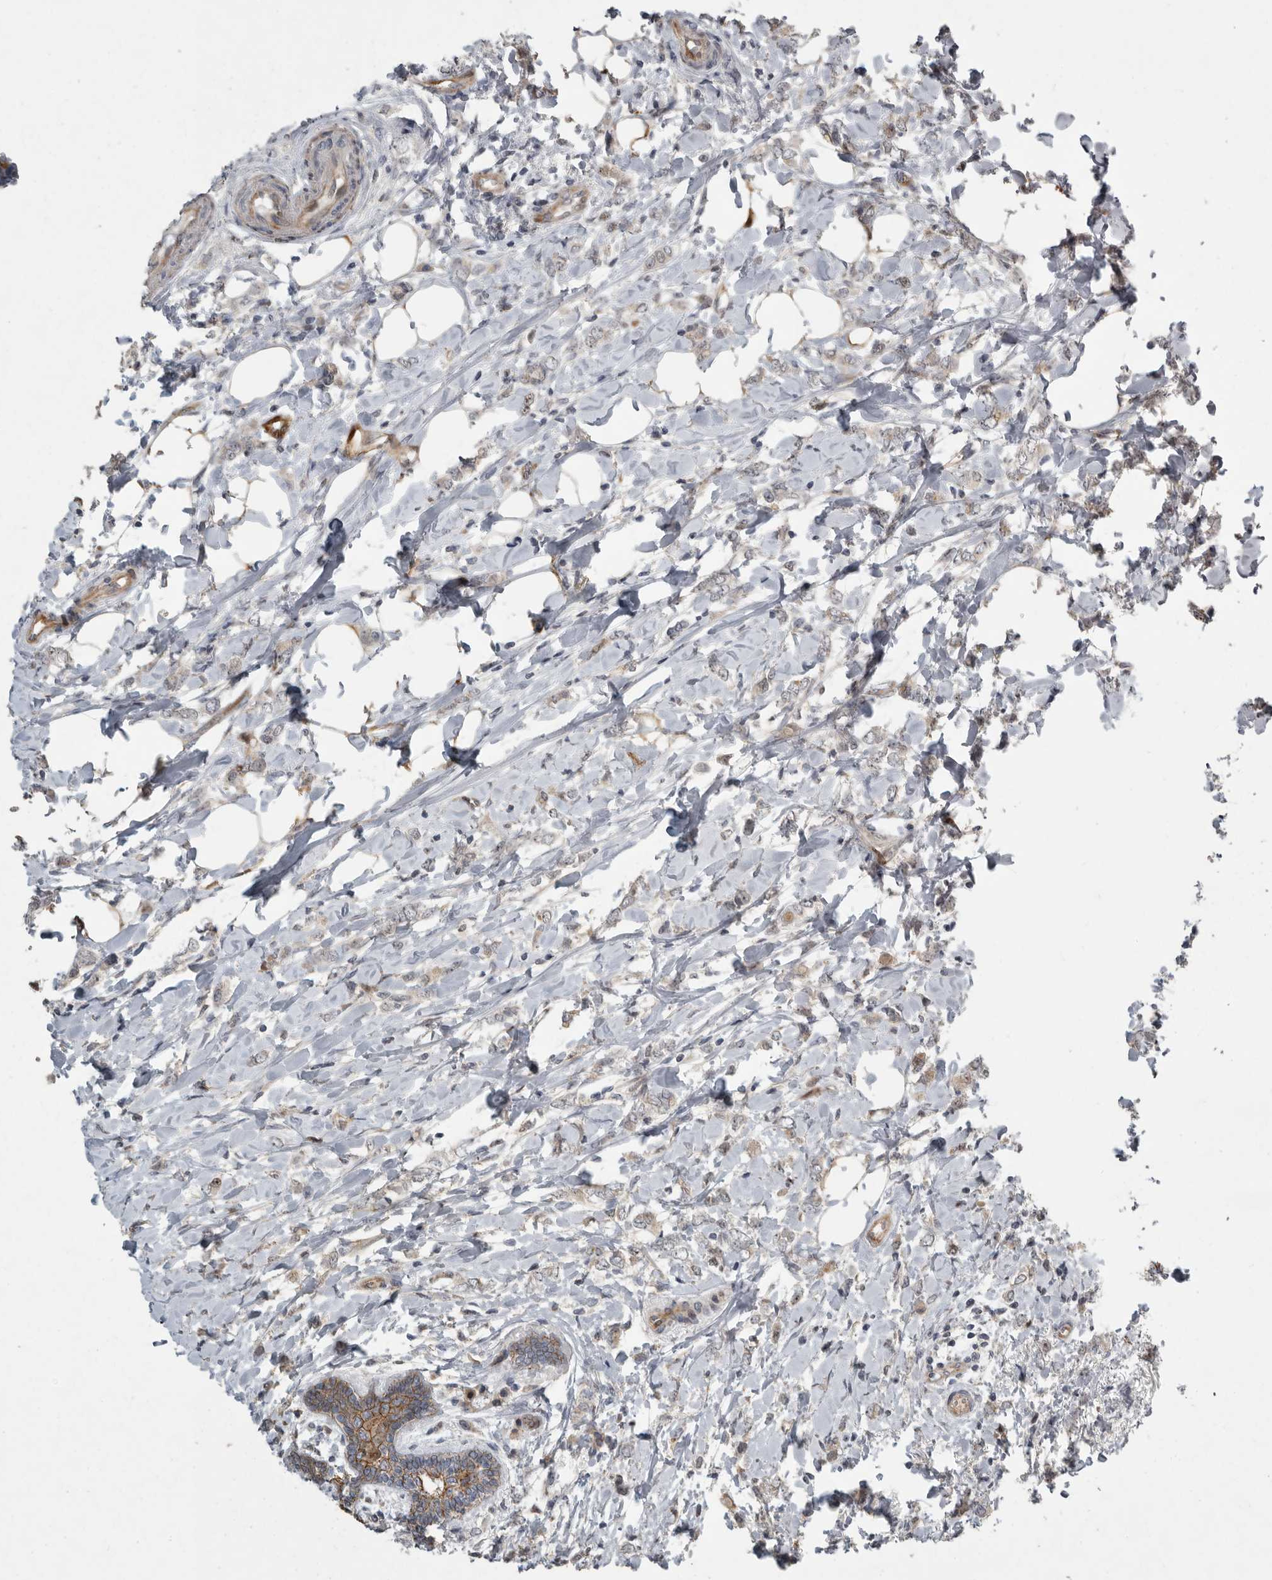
{"staining": {"intensity": "weak", "quantity": "<25%", "location": "cytoplasmic/membranous"}, "tissue": "breast cancer", "cell_type": "Tumor cells", "image_type": "cancer", "snomed": [{"axis": "morphology", "description": "Normal tissue, NOS"}, {"axis": "morphology", "description": "Lobular carcinoma"}, {"axis": "topography", "description": "Breast"}], "caption": "High power microscopy image of an IHC photomicrograph of breast lobular carcinoma, revealing no significant staining in tumor cells. The staining was performed using DAB to visualize the protein expression in brown, while the nuclei were stained in blue with hematoxylin (Magnification: 20x).", "gene": "MPDZ", "patient": {"sex": "female", "age": 47}}